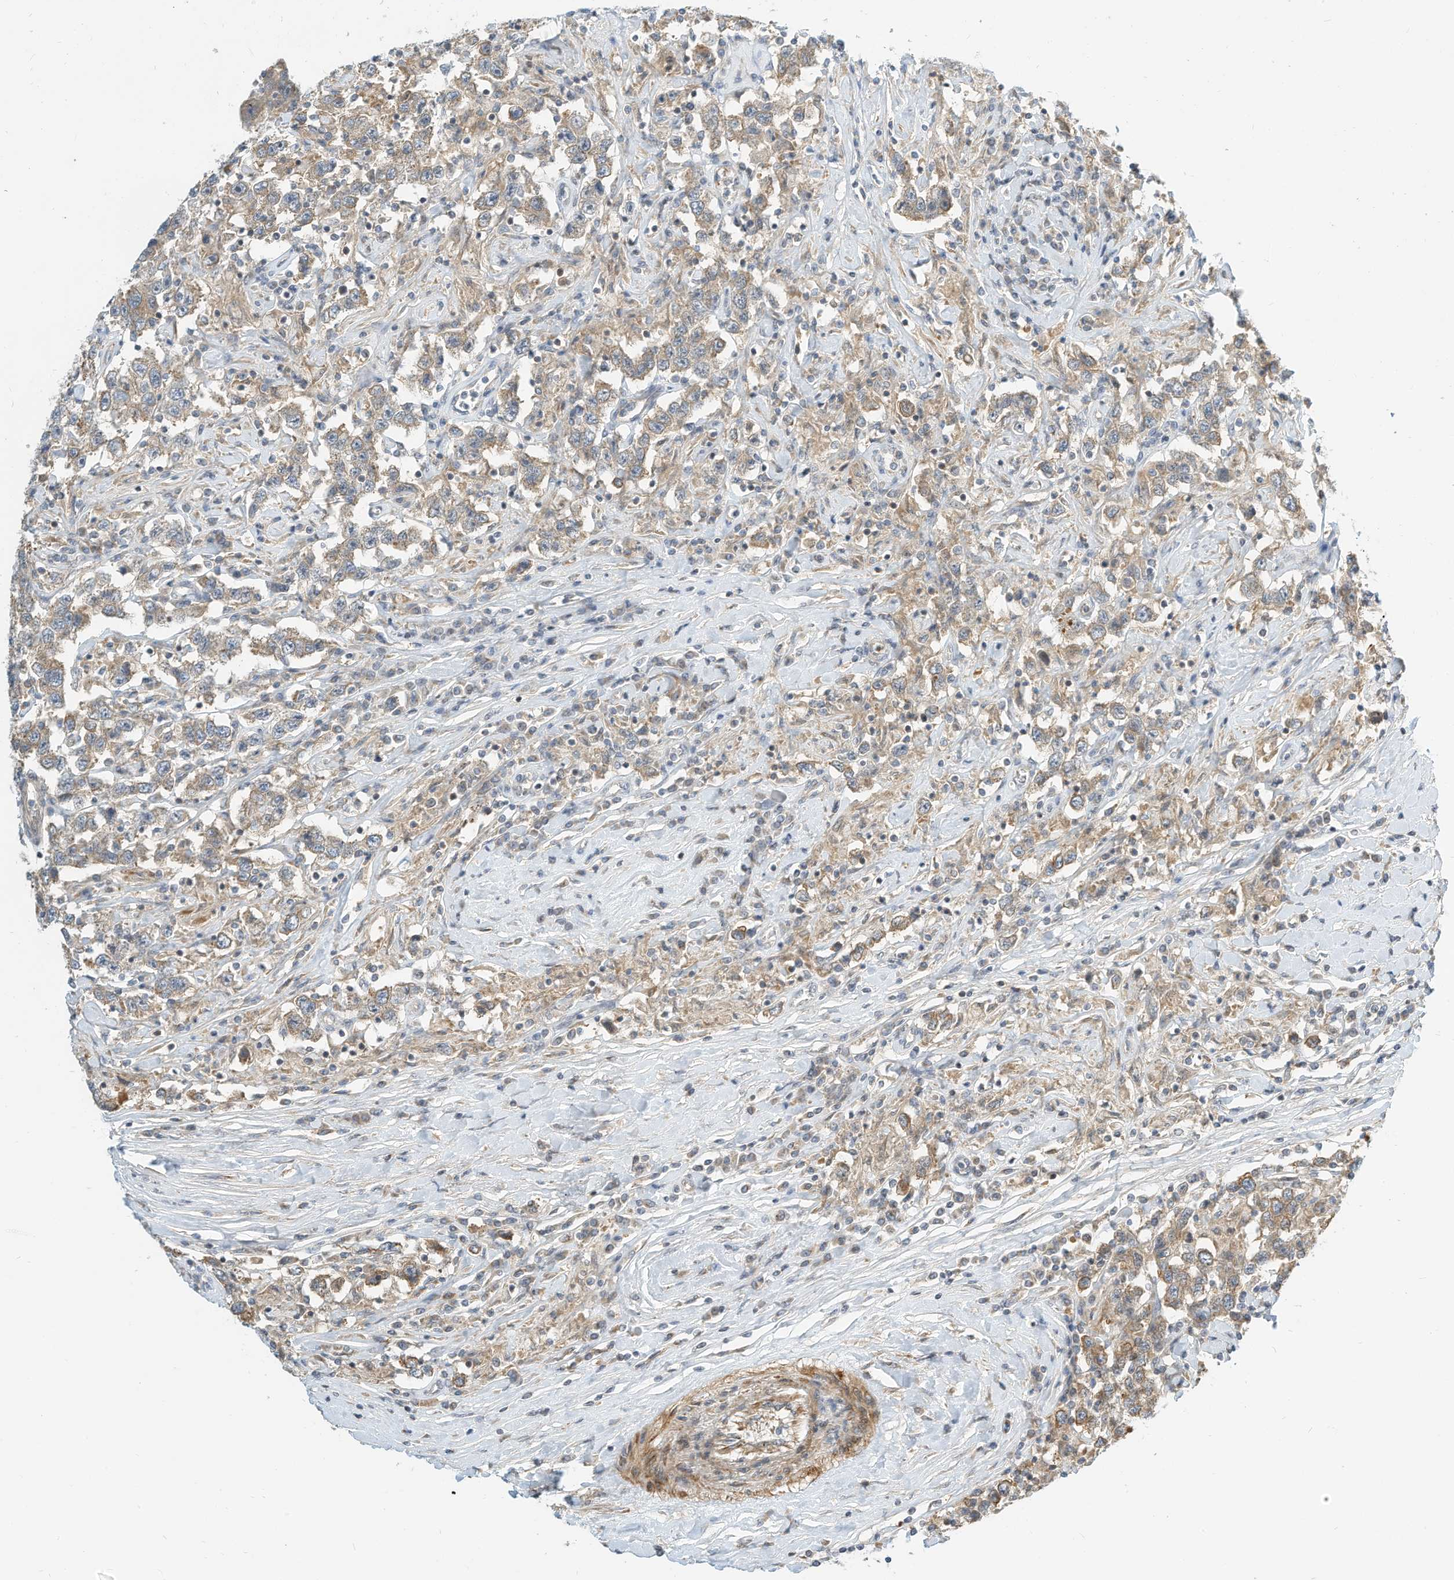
{"staining": {"intensity": "weak", "quantity": ">75%", "location": "cytoplasmic/membranous"}, "tissue": "testis cancer", "cell_type": "Tumor cells", "image_type": "cancer", "snomed": [{"axis": "morphology", "description": "Seminoma, NOS"}, {"axis": "topography", "description": "Testis"}], "caption": "An image showing weak cytoplasmic/membranous positivity in about >75% of tumor cells in testis cancer, as visualized by brown immunohistochemical staining.", "gene": "OFD1", "patient": {"sex": "male", "age": 41}}